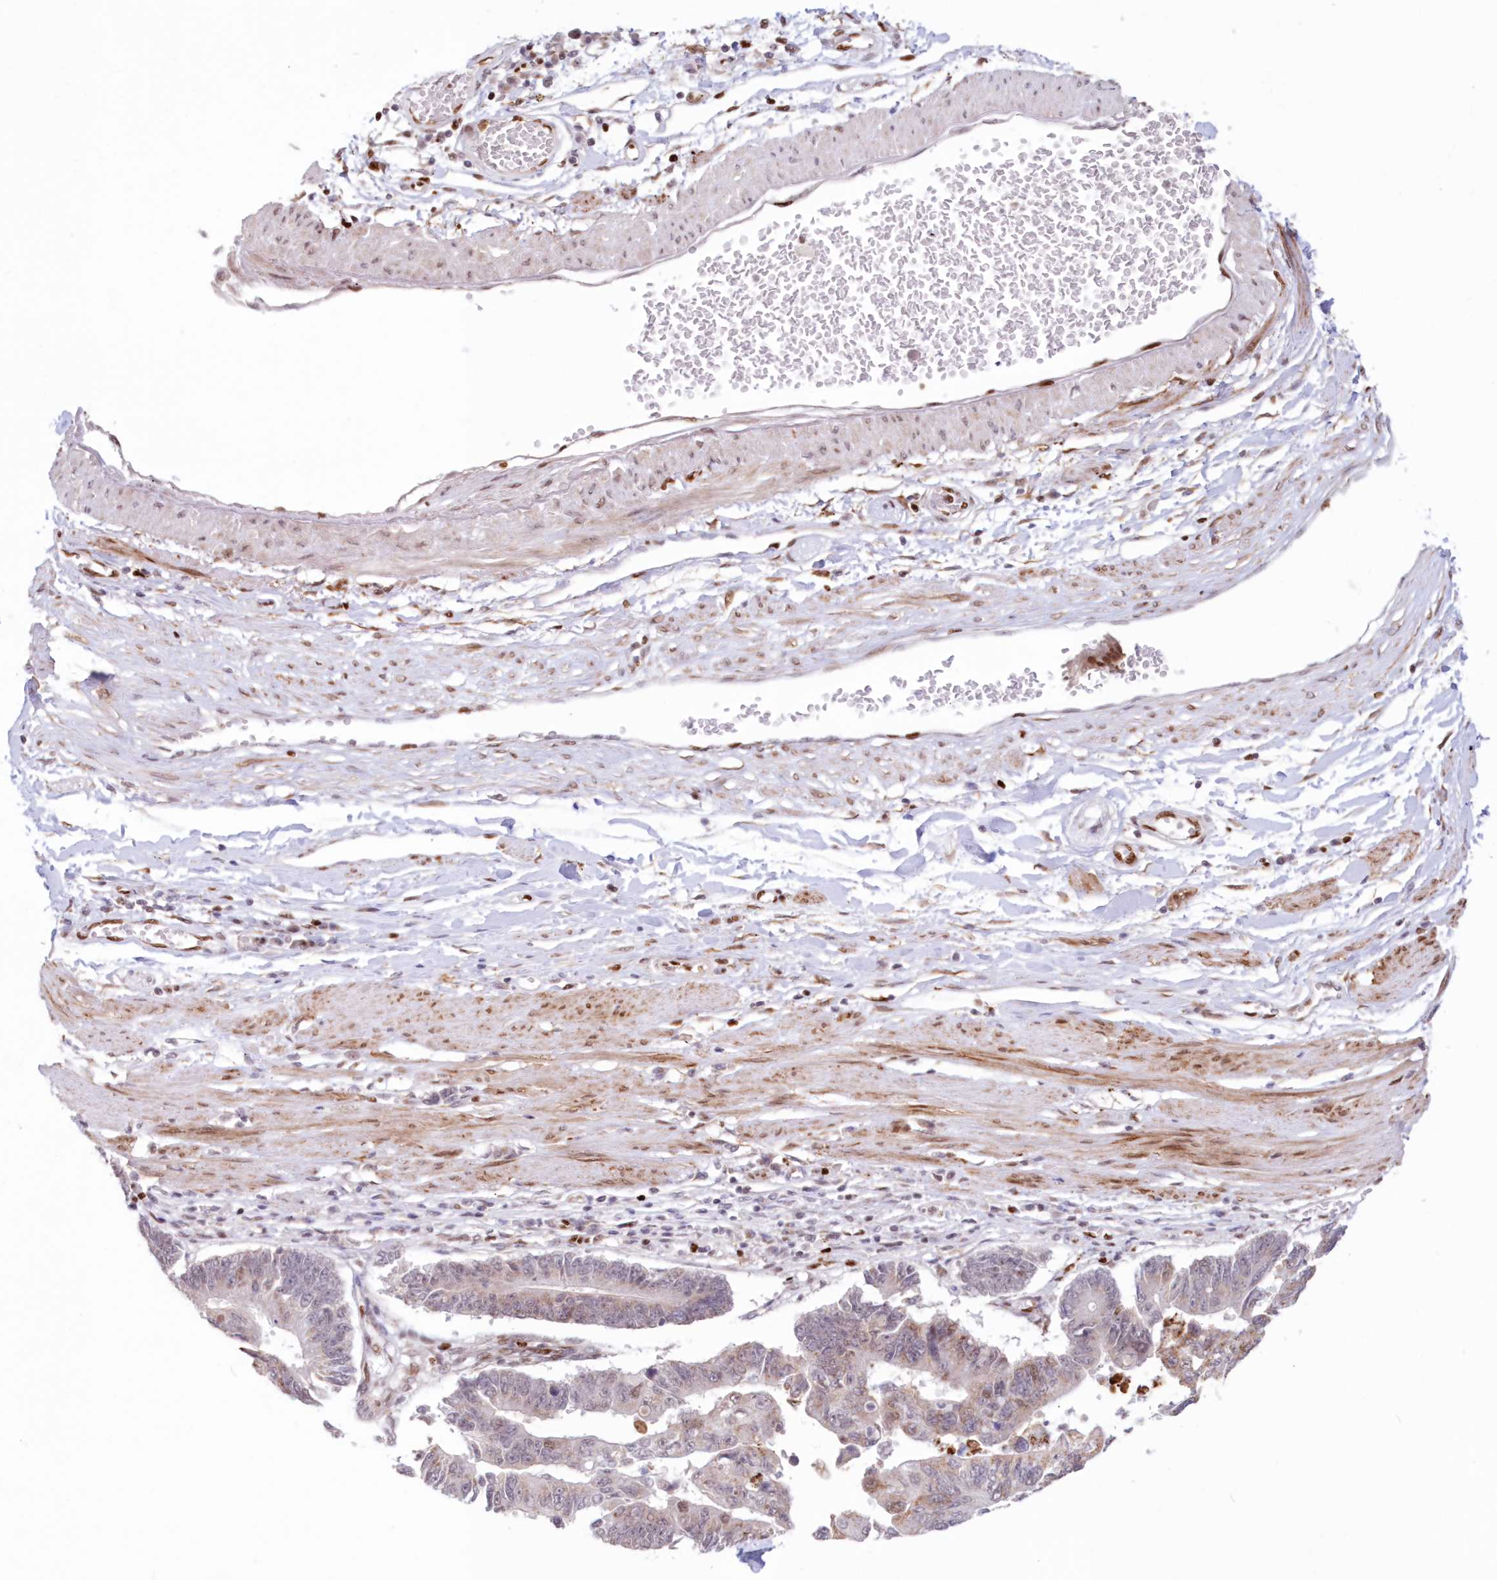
{"staining": {"intensity": "weak", "quantity": "<25%", "location": "cytoplasmic/membranous"}, "tissue": "stomach cancer", "cell_type": "Tumor cells", "image_type": "cancer", "snomed": [{"axis": "morphology", "description": "Adenocarcinoma, NOS"}, {"axis": "topography", "description": "Stomach"}], "caption": "High power microscopy micrograph of an immunohistochemistry photomicrograph of stomach cancer, revealing no significant staining in tumor cells. The staining was performed using DAB (3,3'-diaminobenzidine) to visualize the protein expression in brown, while the nuclei were stained in blue with hematoxylin (Magnification: 20x).", "gene": "POLR2B", "patient": {"sex": "male", "age": 59}}